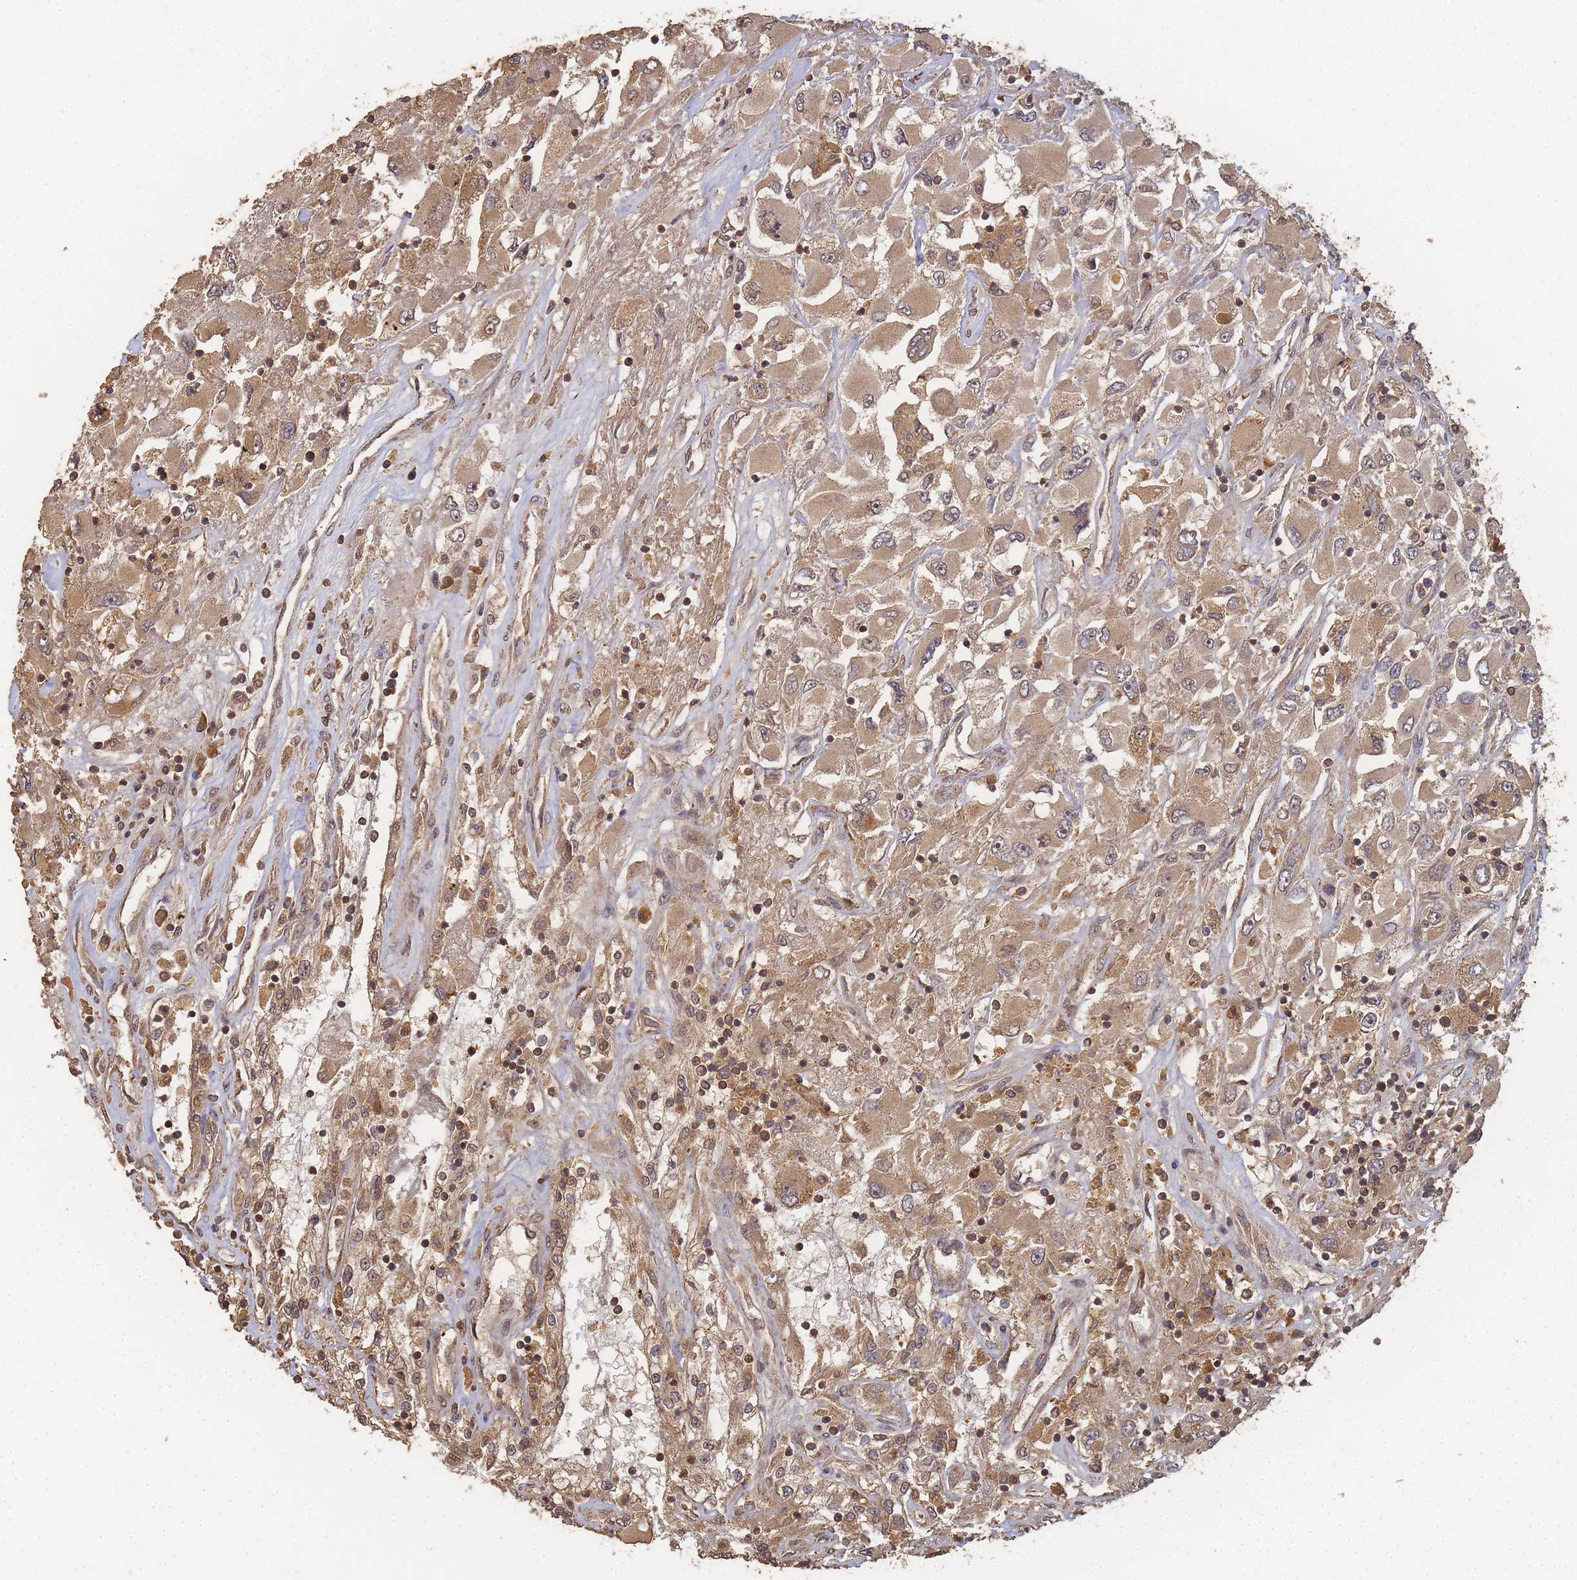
{"staining": {"intensity": "moderate", "quantity": ">75%", "location": "cytoplasmic/membranous"}, "tissue": "renal cancer", "cell_type": "Tumor cells", "image_type": "cancer", "snomed": [{"axis": "morphology", "description": "Adenocarcinoma, NOS"}, {"axis": "topography", "description": "Kidney"}], "caption": "Protein staining by IHC demonstrates moderate cytoplasmic/membranous positivity in approximately >75% of tumor cells in renal adenocarcinoma.", "gene": "ALKBH1", "patient": {"sex": "female", "age": 52}}